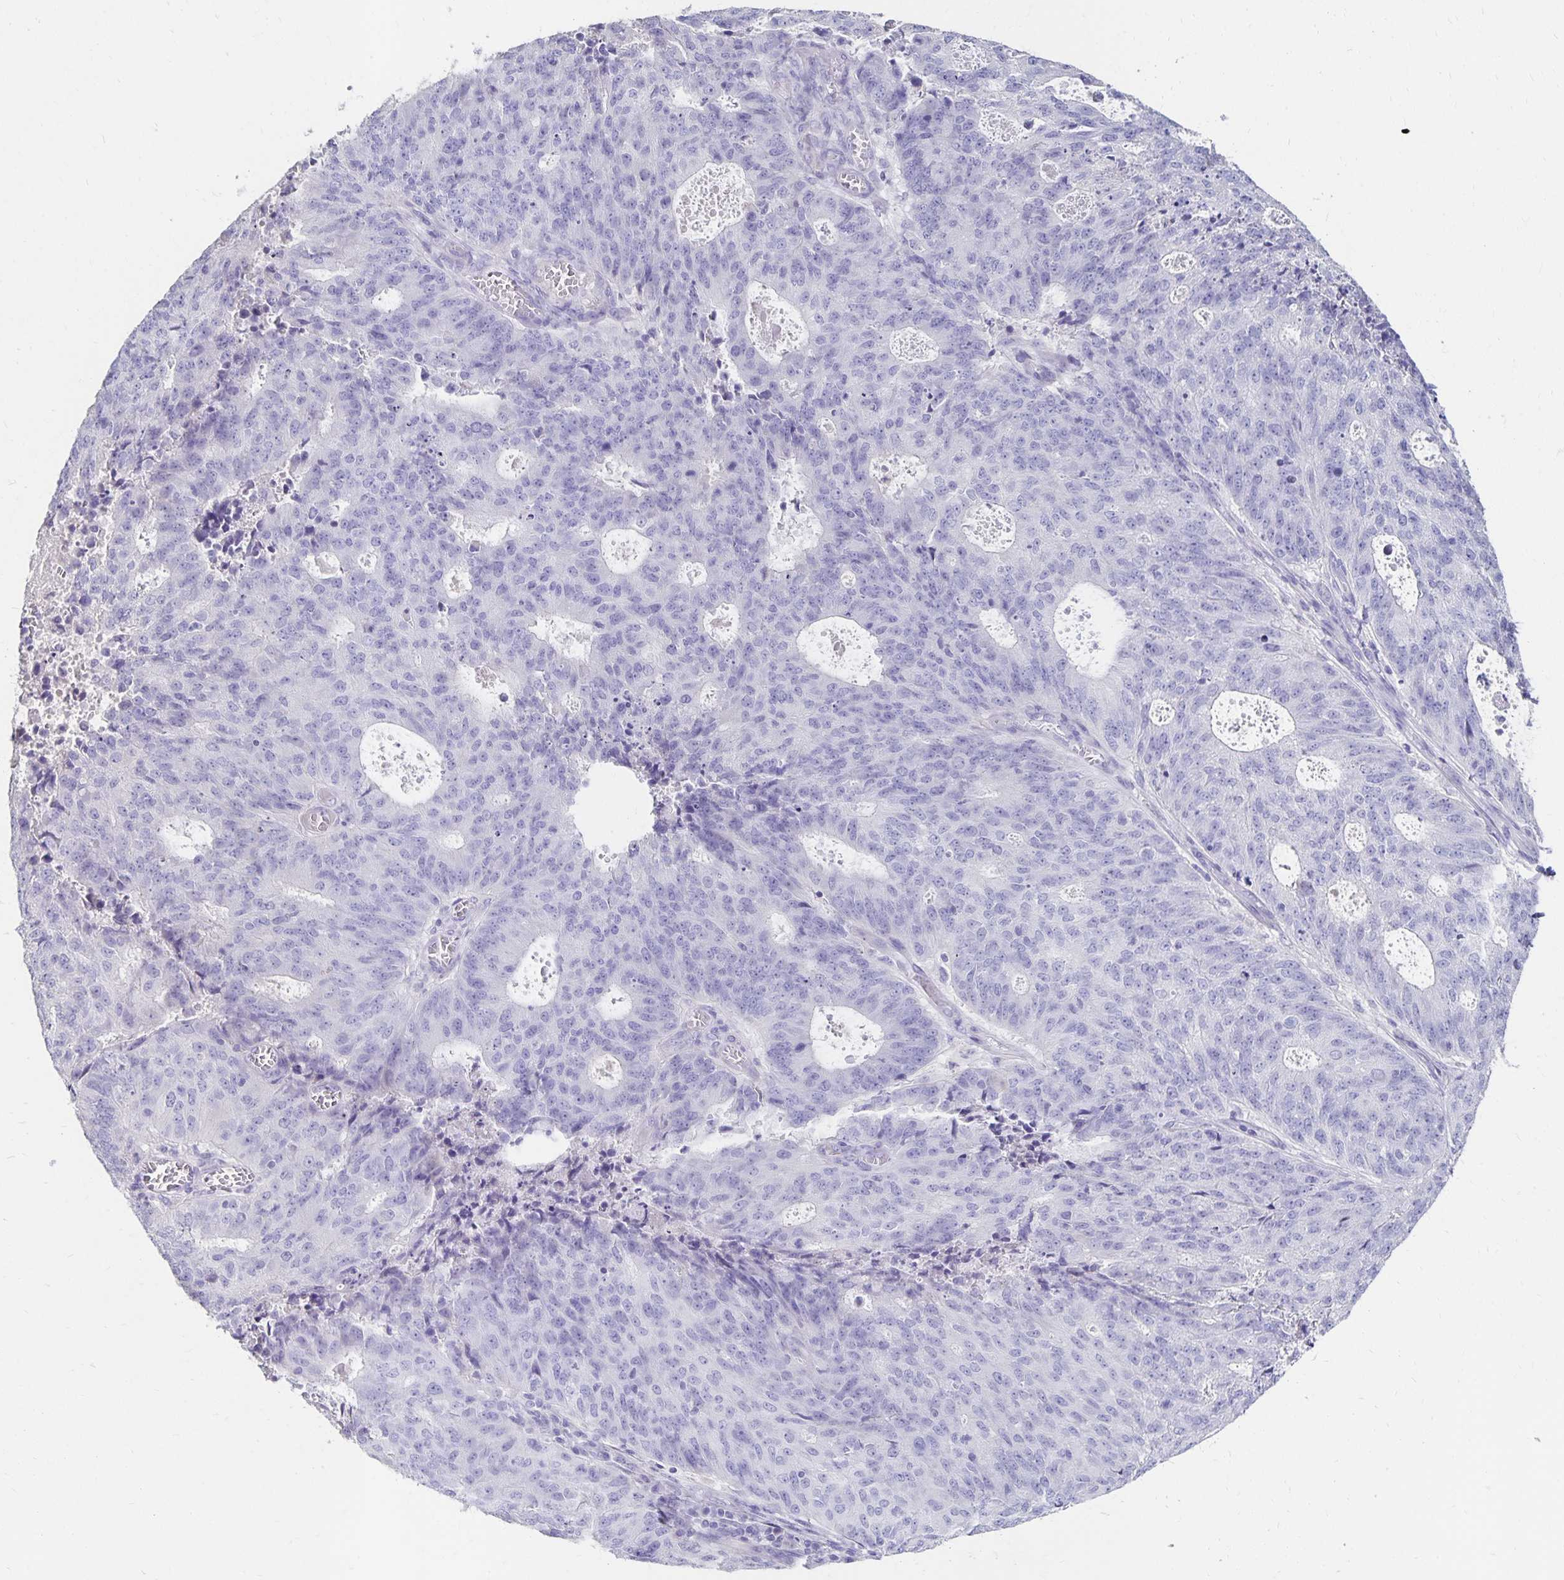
{"staining": {"intensity": "negative", "quantity": "none", "location": "none"}, "tissue": "endometrial cancer", "cell_type": "Tumor cells", "image_type": "cancer", "snomed": [{"axis": "morphology", "description": "Adenocarcinoma, NOS"}, {"axis": "topography", "description": "Endometrium"}], "caption": "Human endometrial adenocarcinoma stained for a protein using immunohistochemistry reveals no staining in tumor cells.", "gene": "DYNLT4", "patient": {"sex": "female", "age": 82}}